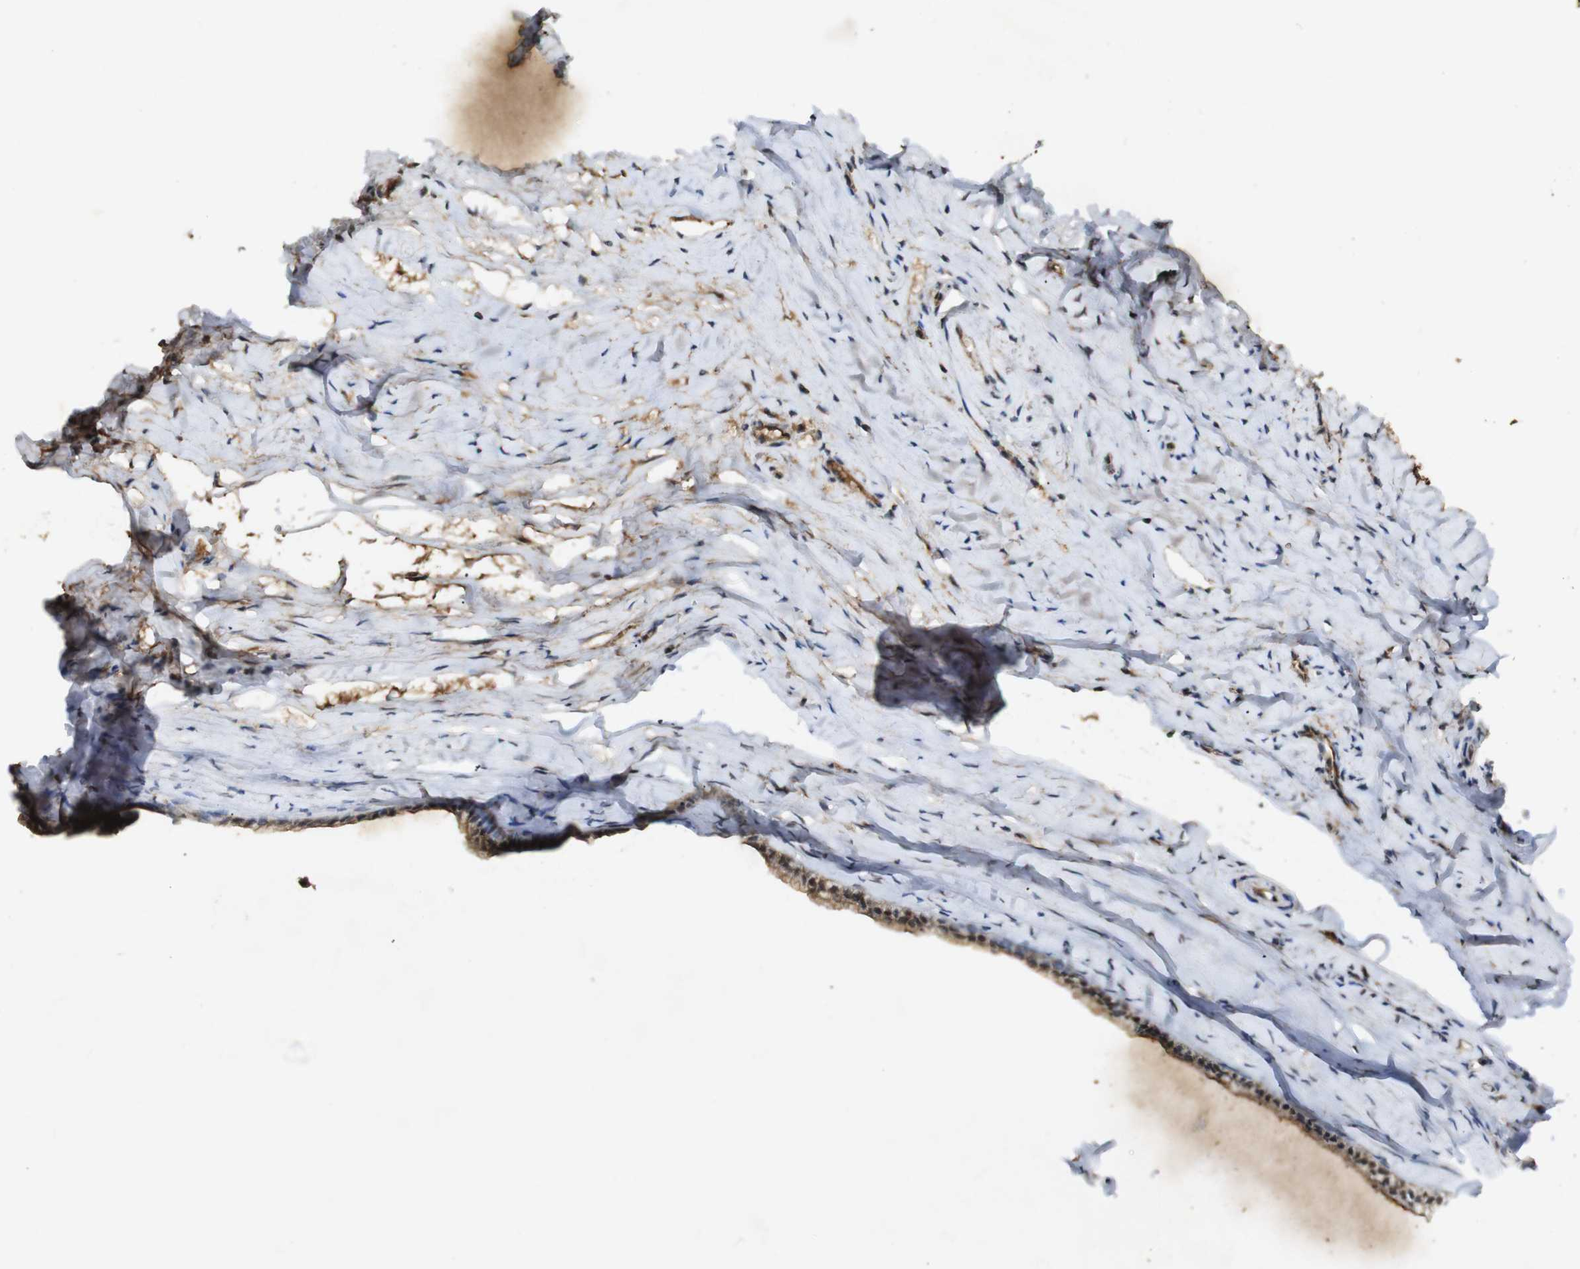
{"staining": {"intensity": "moderate", "quantity": ">75%", "location": "cytoplasmic/membranous,nuclear"}, "tissue": "cervix", "cell_type": "Glandular cells", "image_type": "normal", "snomed": [{"axis": "morphology", "description": "Normal tissue, NOS"}, {"axis": "topography", "description": "Cervix"}], "caption": "Glandular cells demonstrate medium levels of moderate cytoplasmic/membranous,nuclear staining in approximately >75% of cells in normal cervix.", "gene": "RIPK1", "patient": {"sex": "female", "age": 39}}